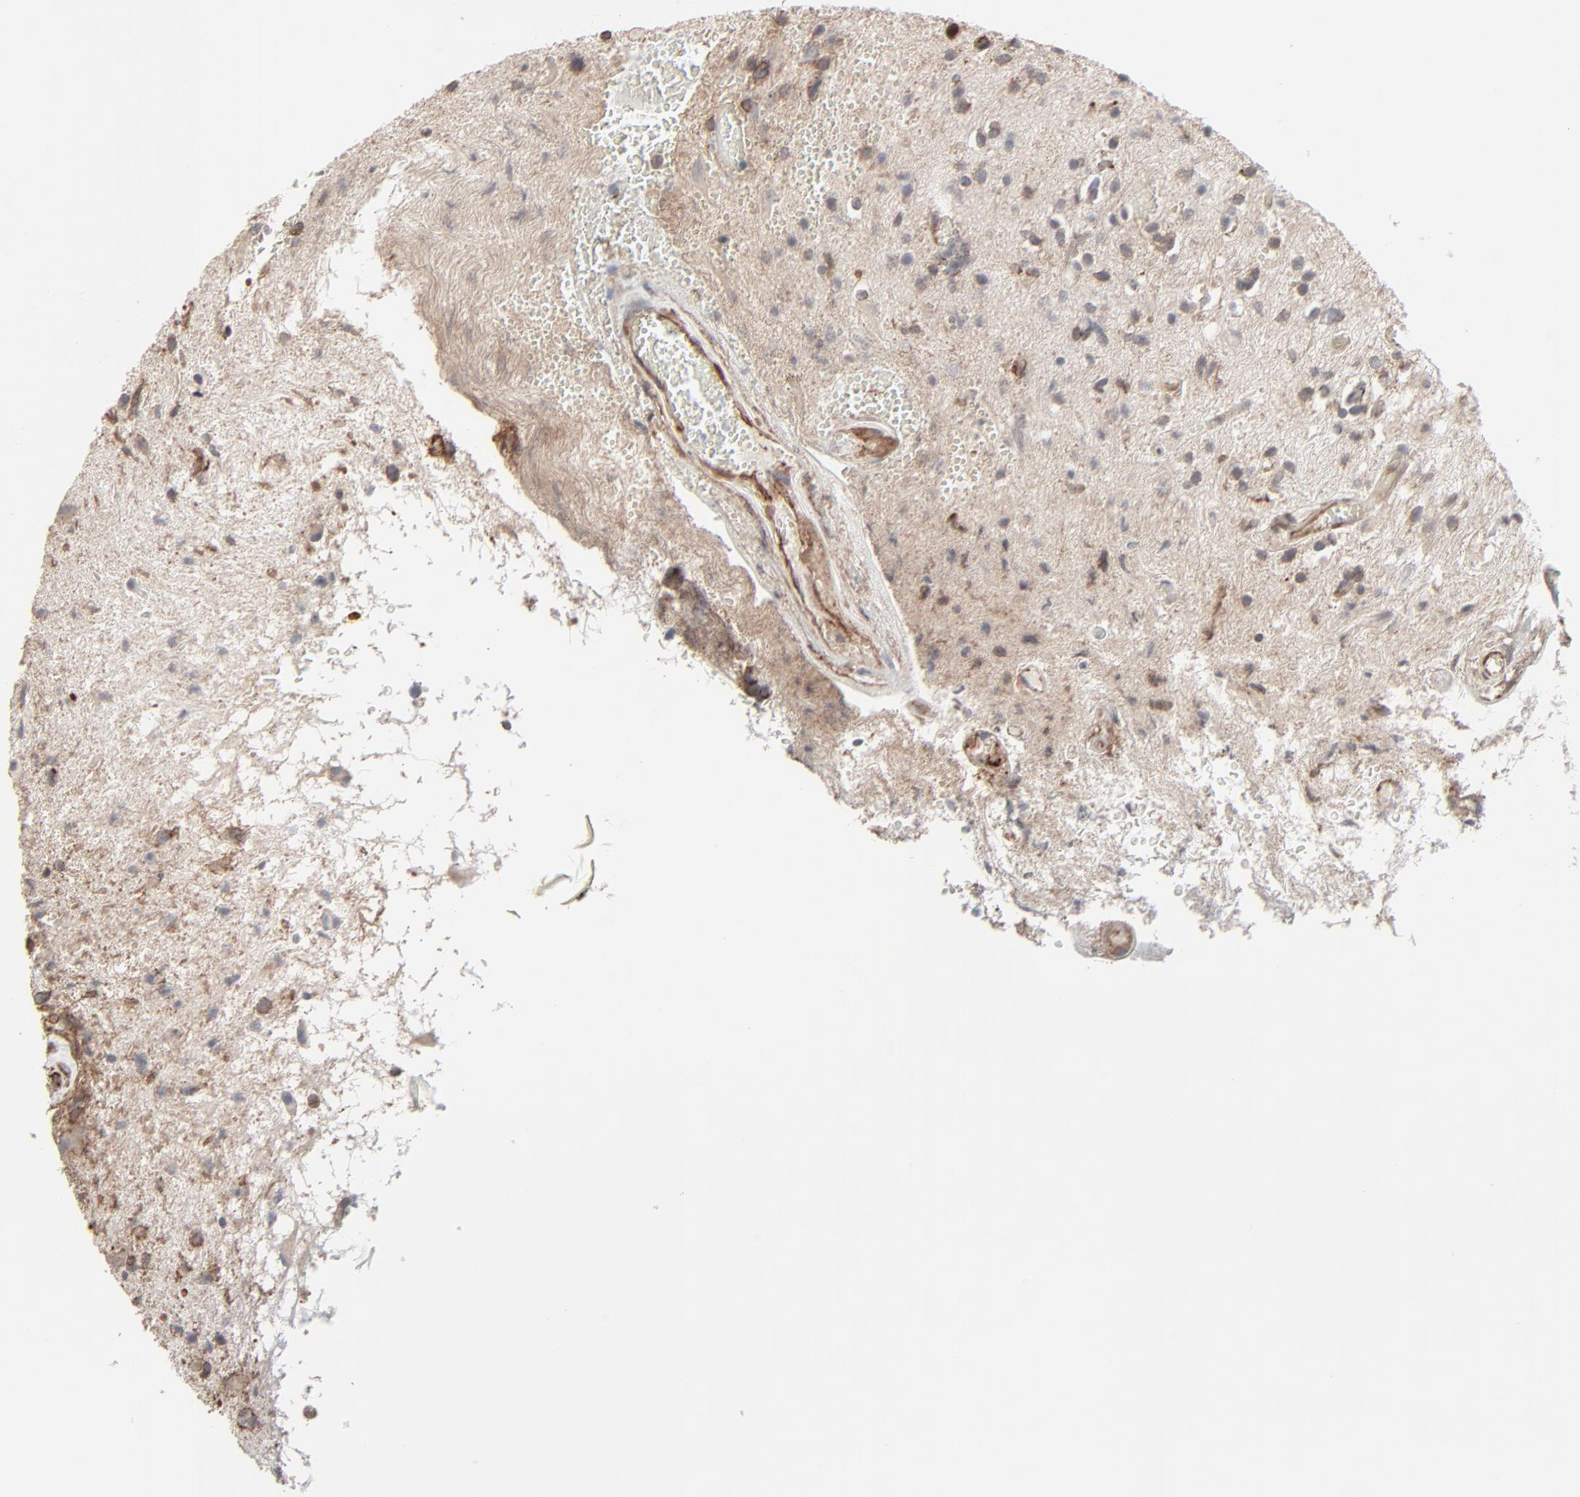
{"staining": {"intensity": "moderate", "quantity": "<25%", "location": "cytoplasmic/membranous"}, "tissue": "glioma", "cell_type": "Tumor cells", "image_type": "cancer", "snomed": [{"axis": "morphology", "description": "Glioma, malignant, High grade"}, {"axis": "topography", "description": "Brain"}], "caption": "Immunohistochemistry (IHC) image of human glioma stained for a protein (brown), which shows low levels of moderate cytoplasmic/membranous staining in approximately <25% of tumor cells.", "gene": "CTNND1", "patient": {"sex": "male", "age": 33}}